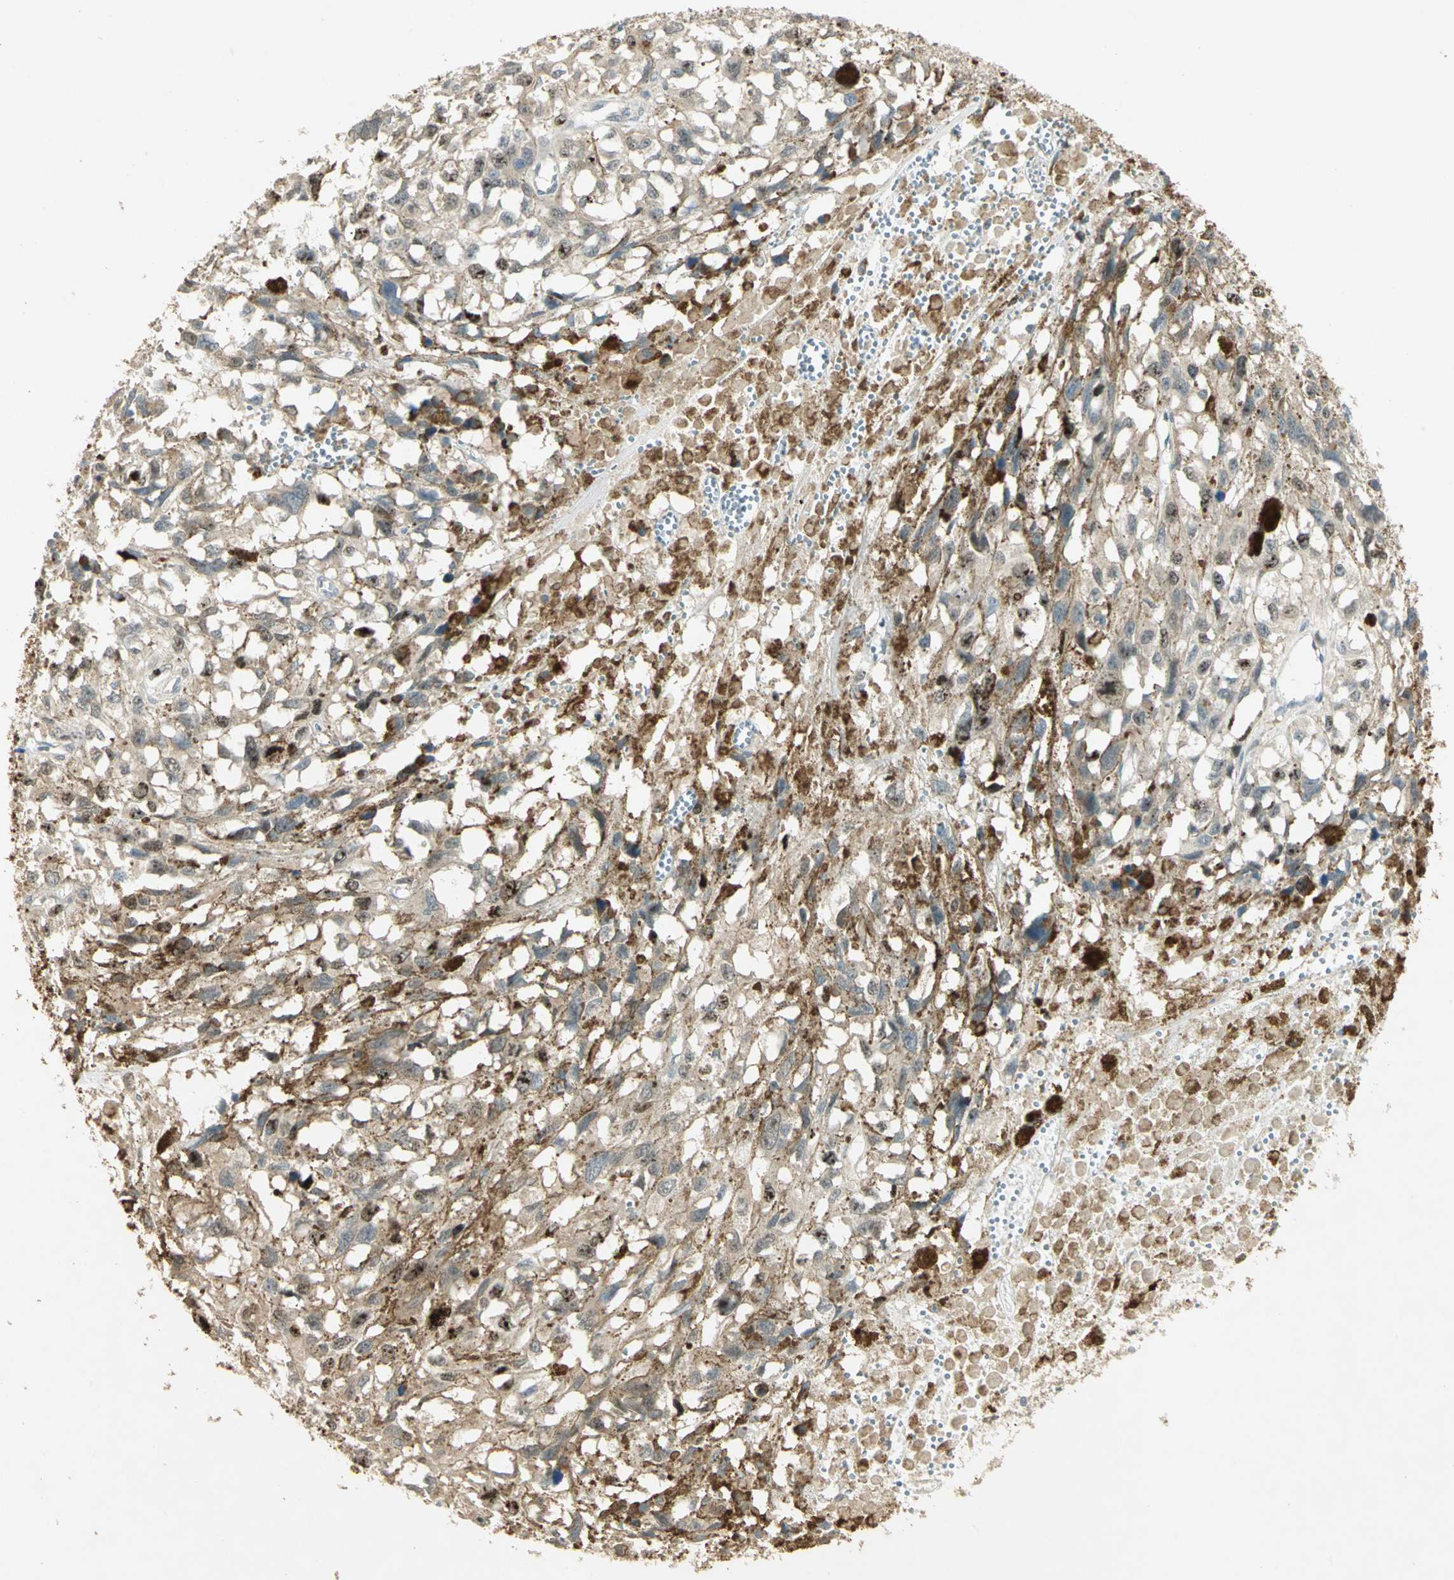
{"staining": {"intensity": "negative", "quantity": "none", "location": "none"}, "tissue": "melanoma", "cell_type": "Tumor cells", "image_type": "cancer", "snomed": [{"axis": "morphology", "description": "Malignant melanoma, Metastatic site"}, {"axis": "topography", "description": "Lymph node"}], "caption": "An image of human malignant melanoma (metastatic site) is negative for staining in tumor cells.", "gene": "BIRC2", "patient": {"sex": "male", "age": 59}}